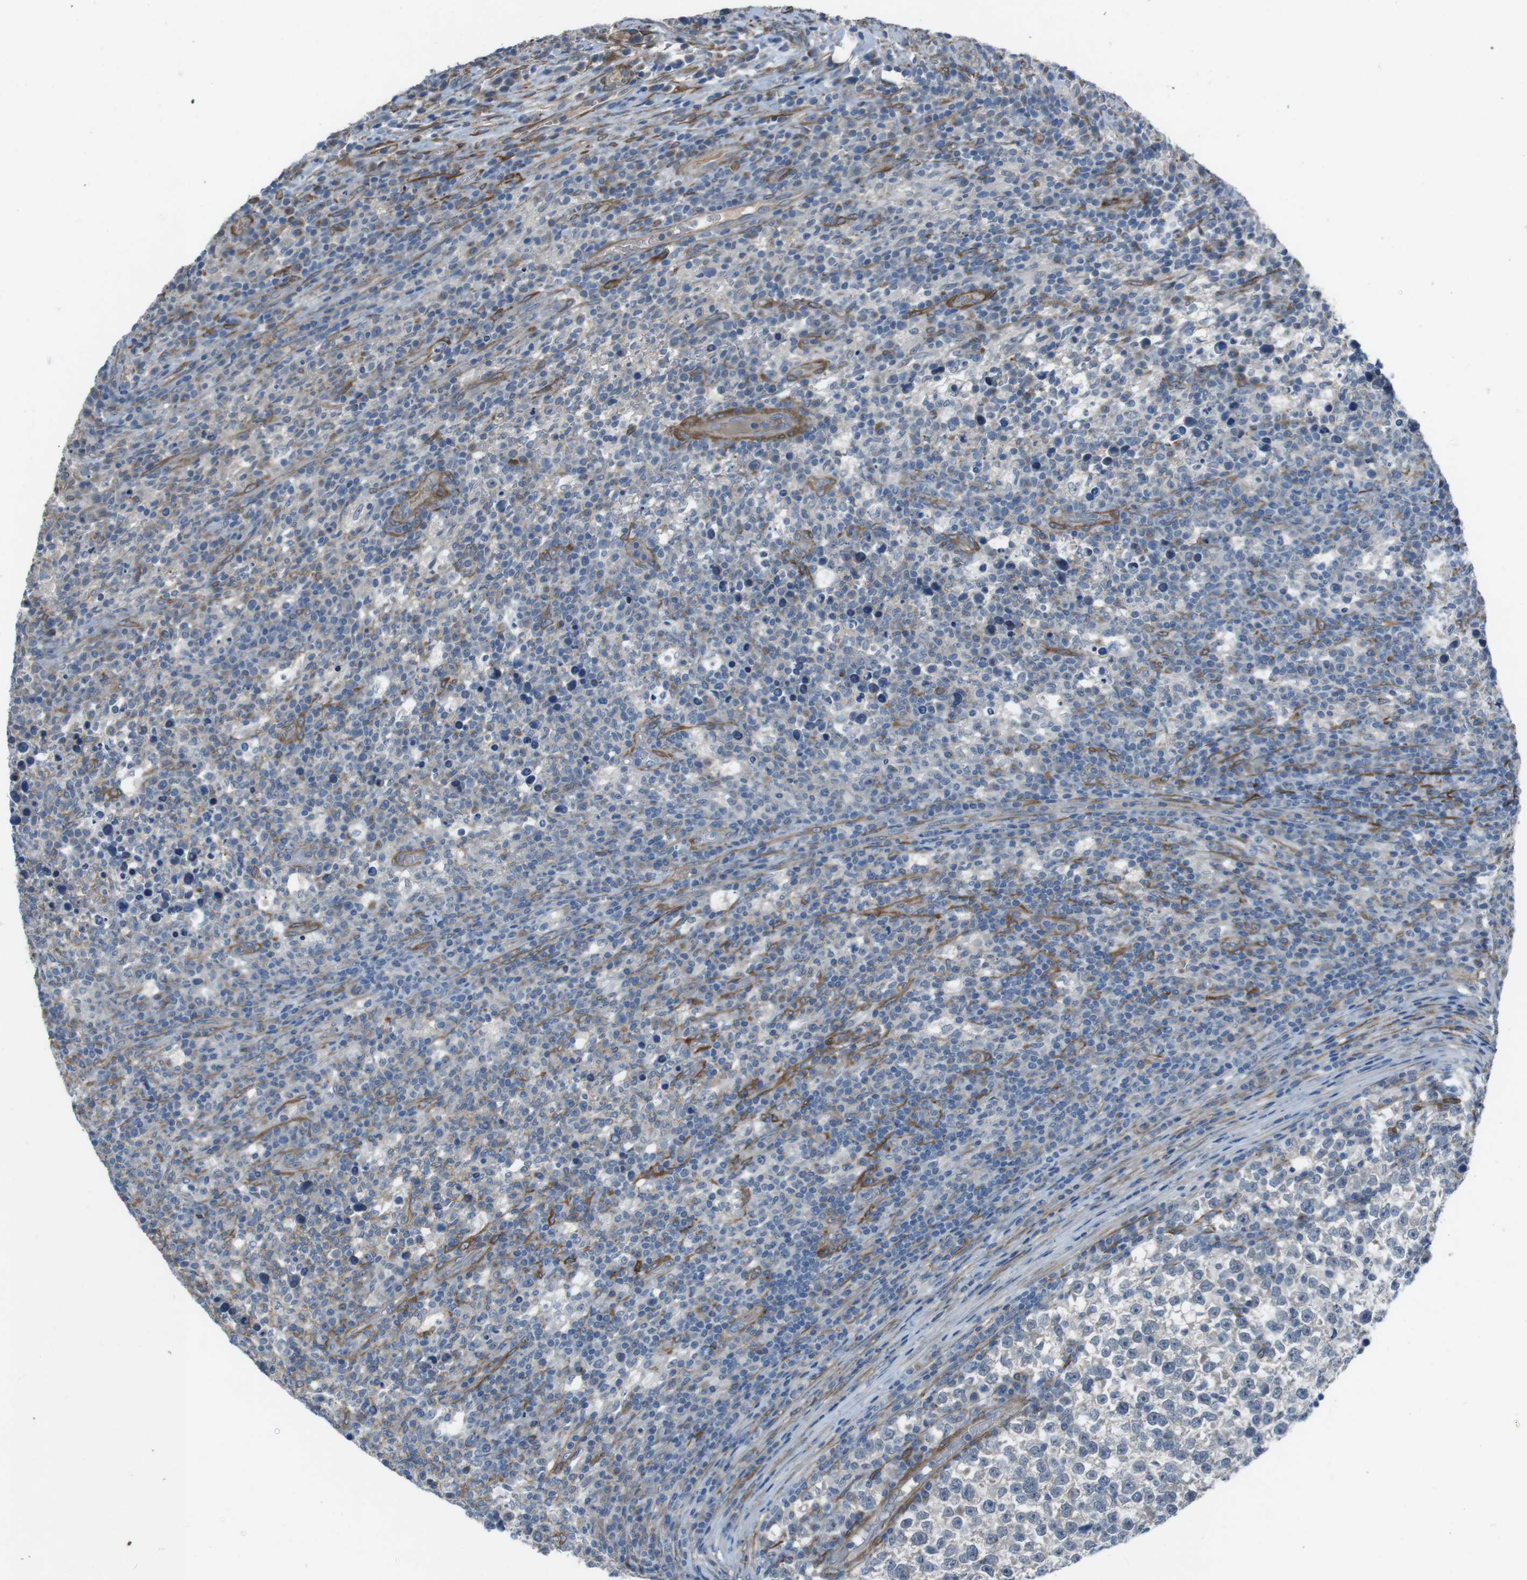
{"staining": {"intensity": "negative", "quantity": "none", "location": "none"}, "tissue": "testis cancer", "cell_type": "Tumor cells", "image_type": "cancer", "snomed": [{"axis": "morphology", "description": "Normal tissue, NOS"}, {"axis": "morphology", "description": "Seminoma, NOS"}, {"axis": "topography", "description": "Testis"}], "caption": "Immunohistochemistry (IHC) of testis cancer shows no positivity in tumor cells.", "gene": "ANK2", "patient": {"sex": "male", "age": 43}}